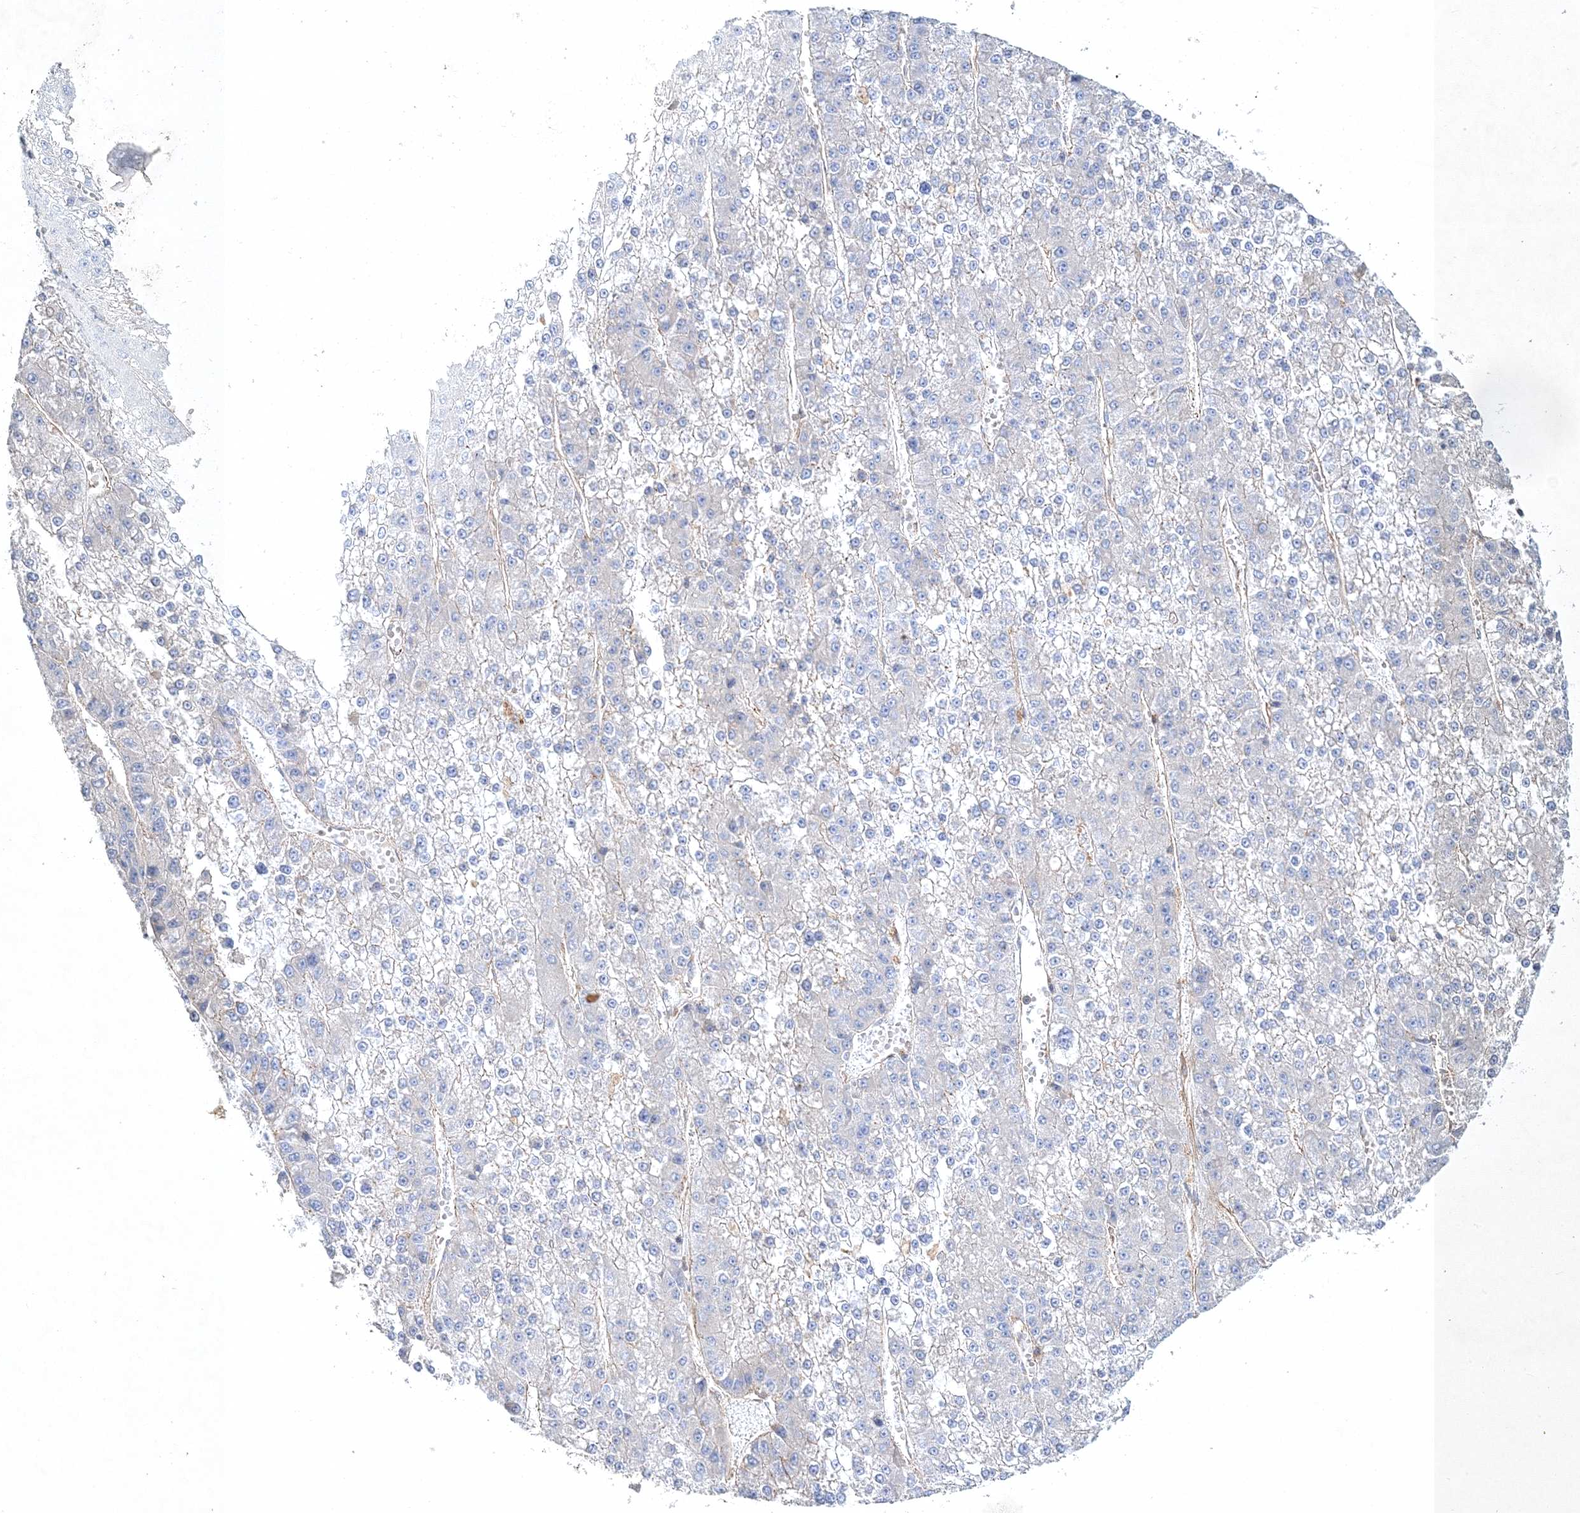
{"staining": {"intensity": "negative", "quantity": "none", "location": "none"}, "tissue": "liver cancer", "cell_type": "Tumor cells", "image_type": "cancer", "snomed": [{"axis": "morphology", "description": "Carcinoma, Hepatocellular, NOS"}, {"axis": "topography", "description": "Liver"}], "caption": "The image demonstrates no staining of tumor cells in hepatocellular carcinoma (liver). (Stains: DAB (3,3'-diaminobenzidine) immunohistochemistry with hematoxylin counter stain, Microscopy: brightfield microscopy at high magnification).", "gene": "WDR37", "patient": {"sex": "female", "age": 73}}